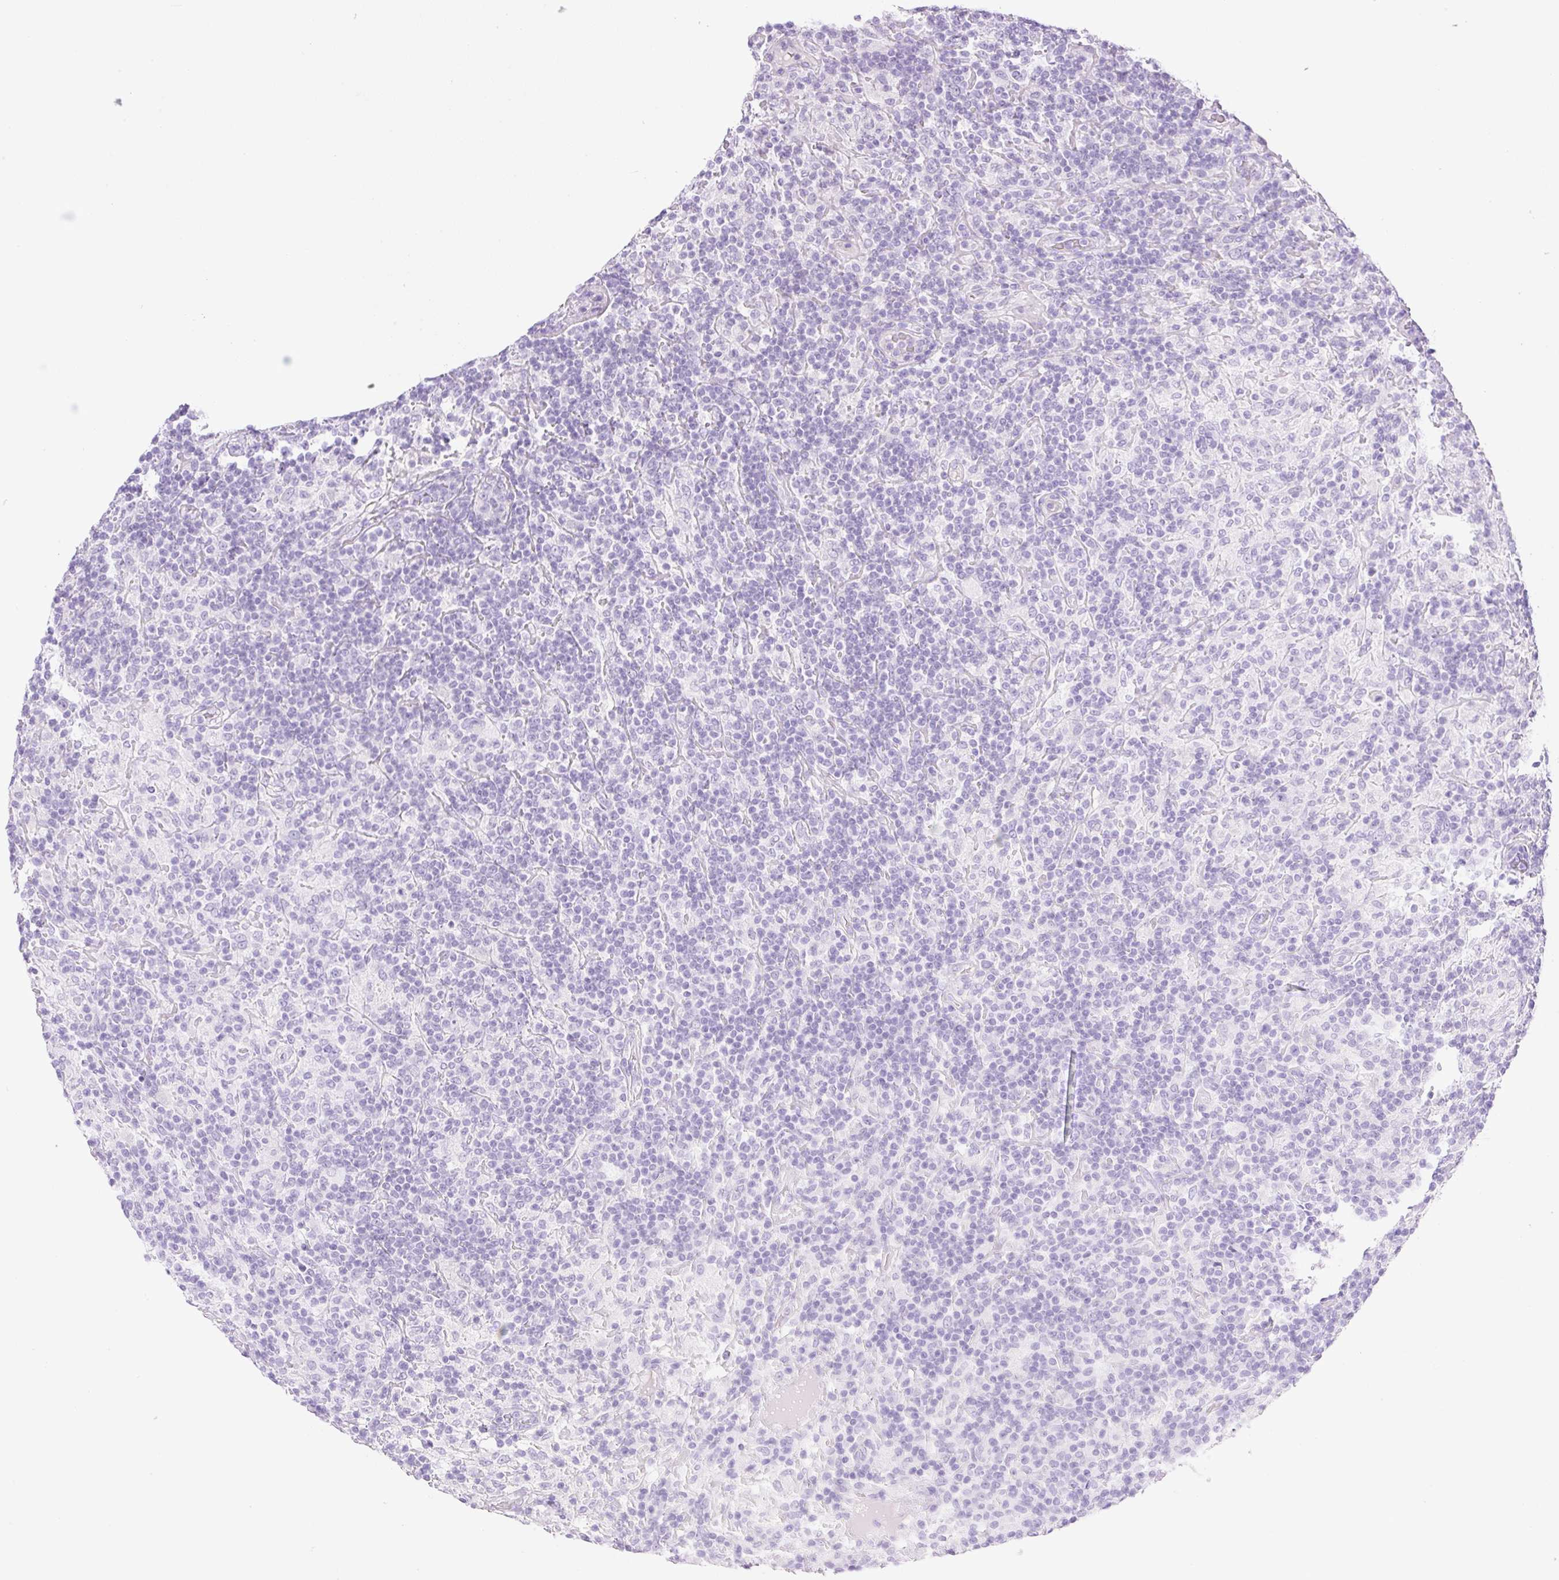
{"staining": {"intensity": "negative", "quantity": "none", "location": "none"}, "tissue": "lymphoma", "cell_type": "Tumor cells", "image_type": "cancer", "snomed": [{"axis": "morphology", "description": "Hodgkin's disease, NOS"}, {"axis": "topography", "description": "Lymph node"}], "caption": "Histopathology image shows no protein staining in tumor cells of Hodgkin's disease tissue. (Brightfield microscopy of DAB immunohistochemistry at high magnification).", "gene": "PALM3", "patient": {"sex": "male", "age": 70}}